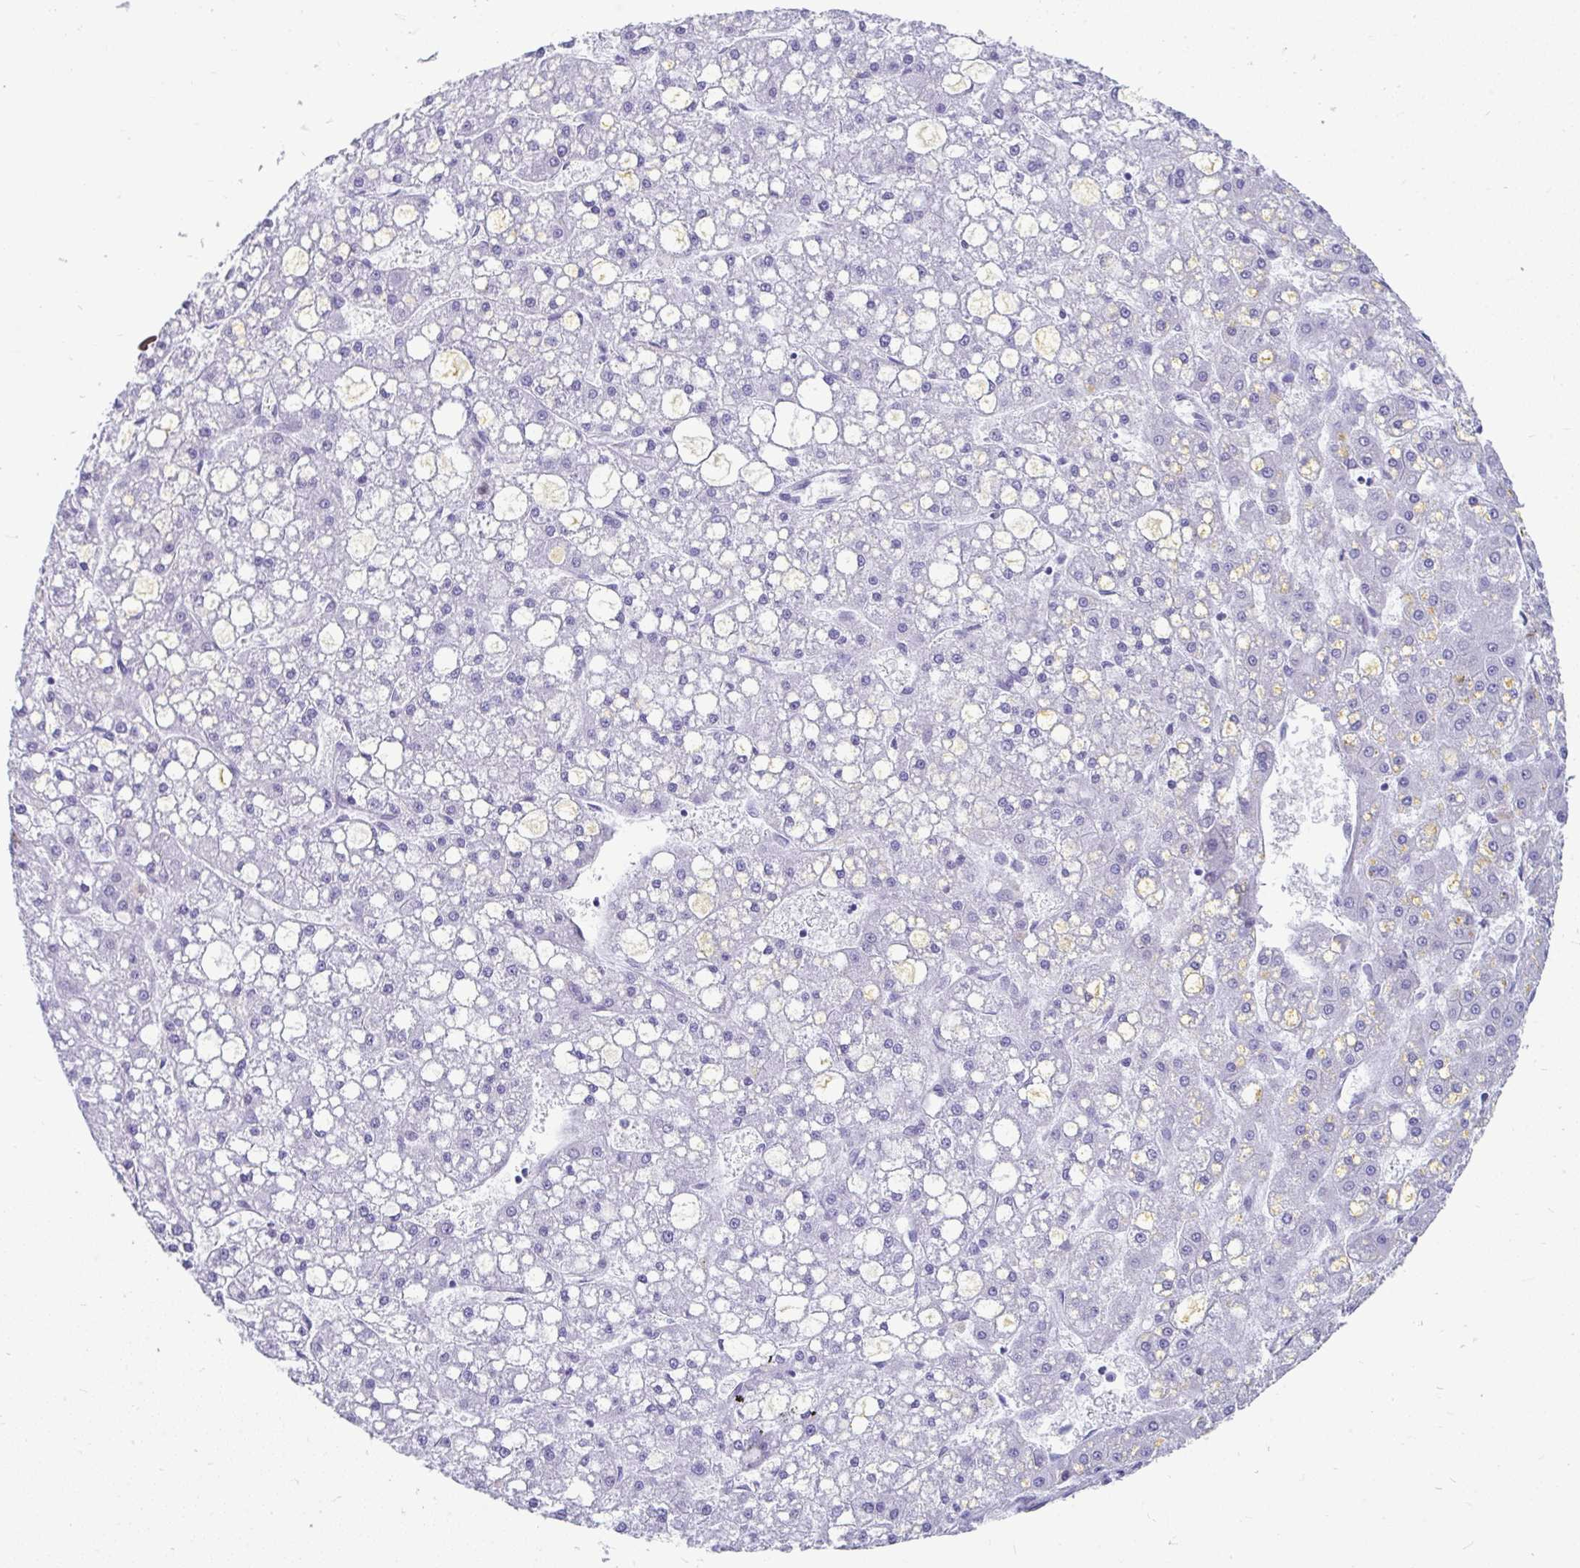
{"staining": {"intensity": "negative", "quantity": "none", "location": "none"}, "tissue": "liver cancer", "cell_type": "Tumor cells", "image_type": "cancer", "snomed": [{"axis": "morphology", "description": "Carcinoma, Hepatocellular, NOS"}, {"axis": "topography", "description": "Liver"}], "caption": "There is no significant expression in tumor cells of liver hepatocellular carcinoma.", "gene": "GRXCR2", "patient": {"sex": "male", "age": 67}}